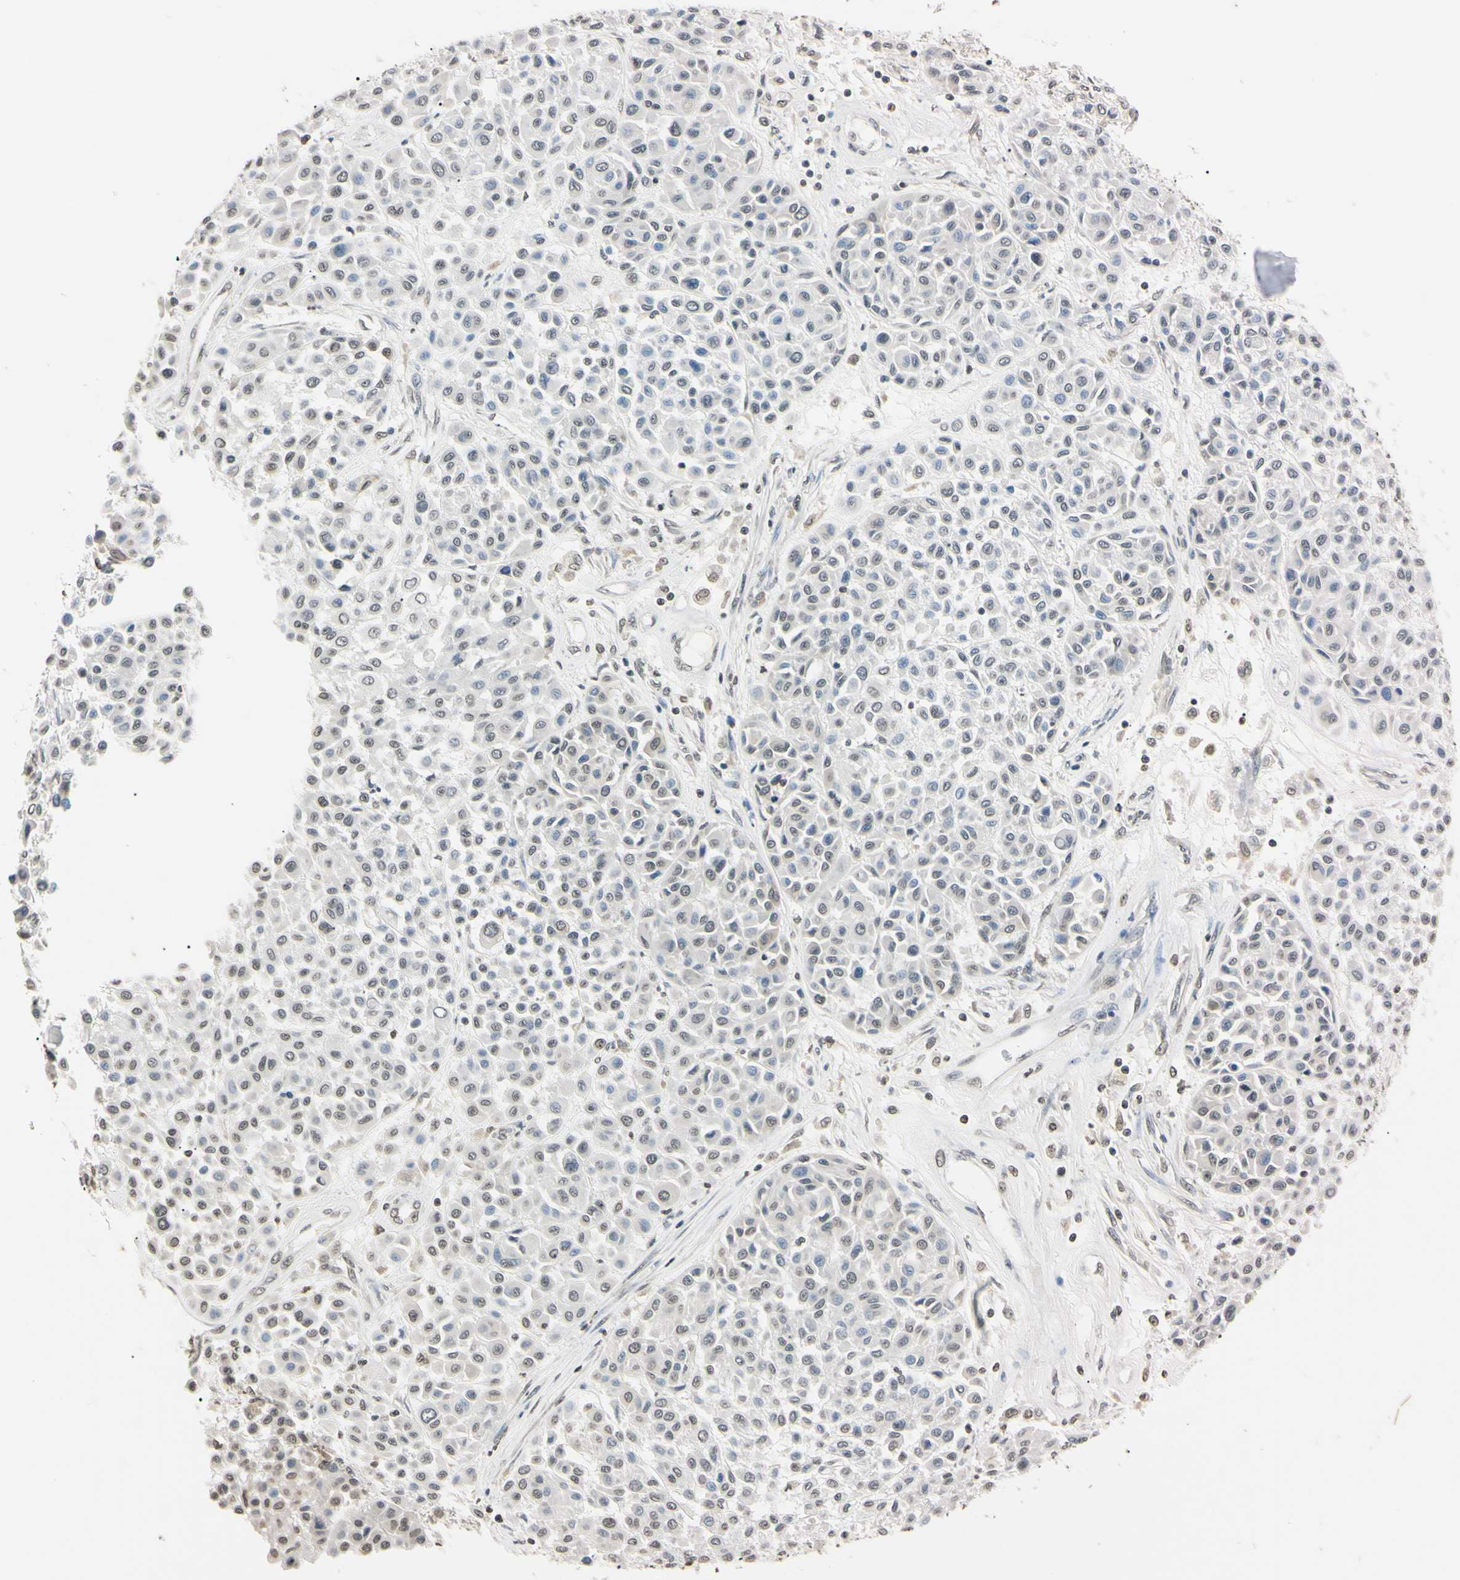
{"staining": {"intensity": "weak", "quantity": "25%-75%", "location": "nuclear"}, "tissue": "melanoma", "cell_type": "Tumor cells", "image_type": "cancer", "snomed": [{"axis": "morphology", "description": "Malignant melanoma, Metastatic site"}, {"axis": "topography", "description": "Soft tissue"}], "caption": "This photomicrograph shows malignant melanoma (metastatic site) stained with IHC to label a protein in brown. The nuclear of tumor cells show weak positivity for the protein. Nuclei are counter-stained blue.", "gene": "CDC45", "patient": {"sex": "male", "age": 41}}